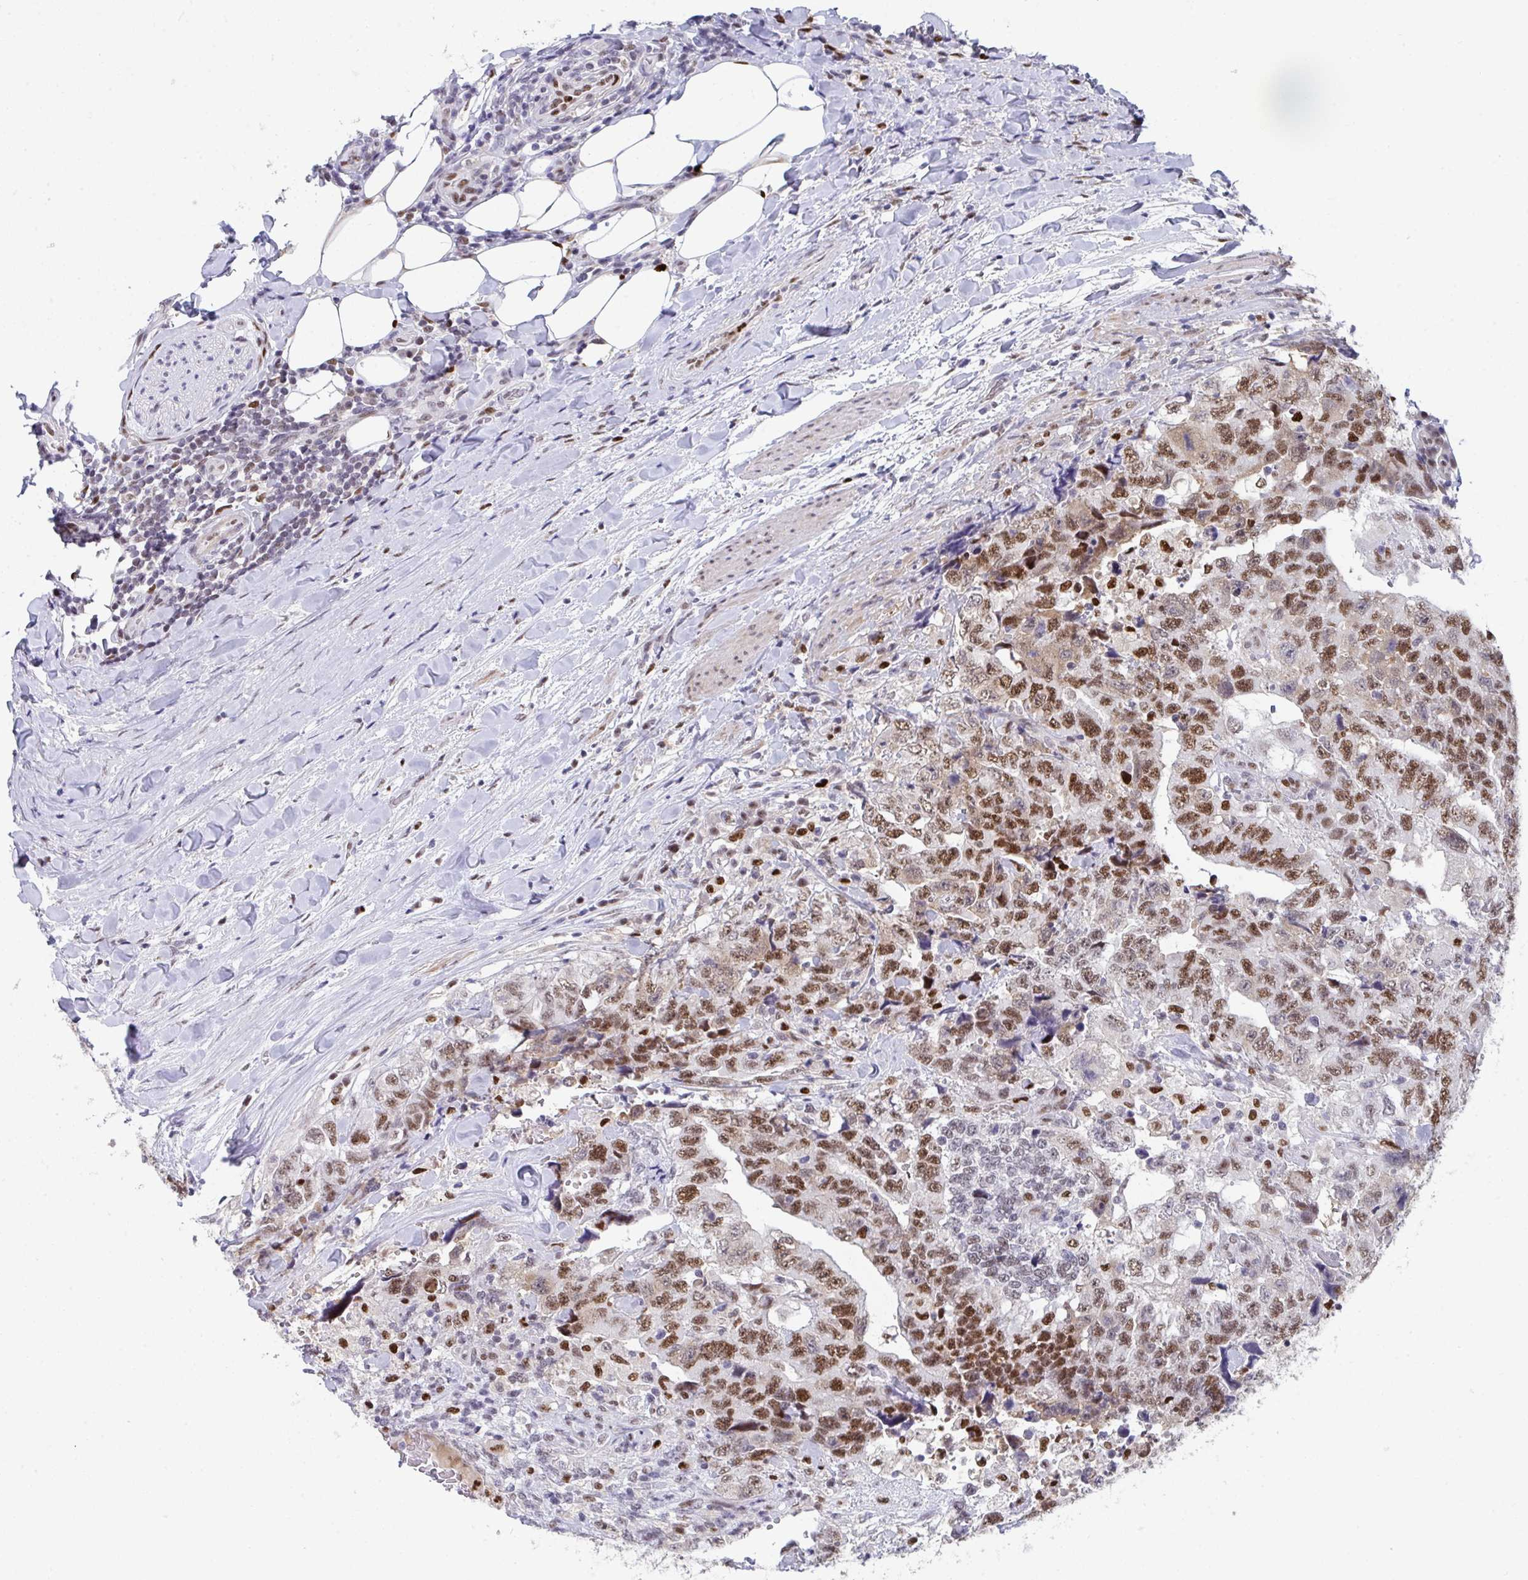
{"staining": {"intensity": "moderate", "quantity": ">75%", "location": "nuclear"}, "tissue": "testis cancer", "cell_type": "Tumor cells", "image_type": "cancer", "snomed": [{"axis": "morphology", "description": "Carcinoma, Embryonal, NOS"}, {"axis": "topography", "description": "Testis"}], "caption": "Immunohistochemical staining of testis cancer (embryonal carcinoma) reveals medium levels of moderate nuclear protein expression in approximately >75% of tumor cells.", "gene": "JDP2", "patient": {"sex": "male", "age": 24}}